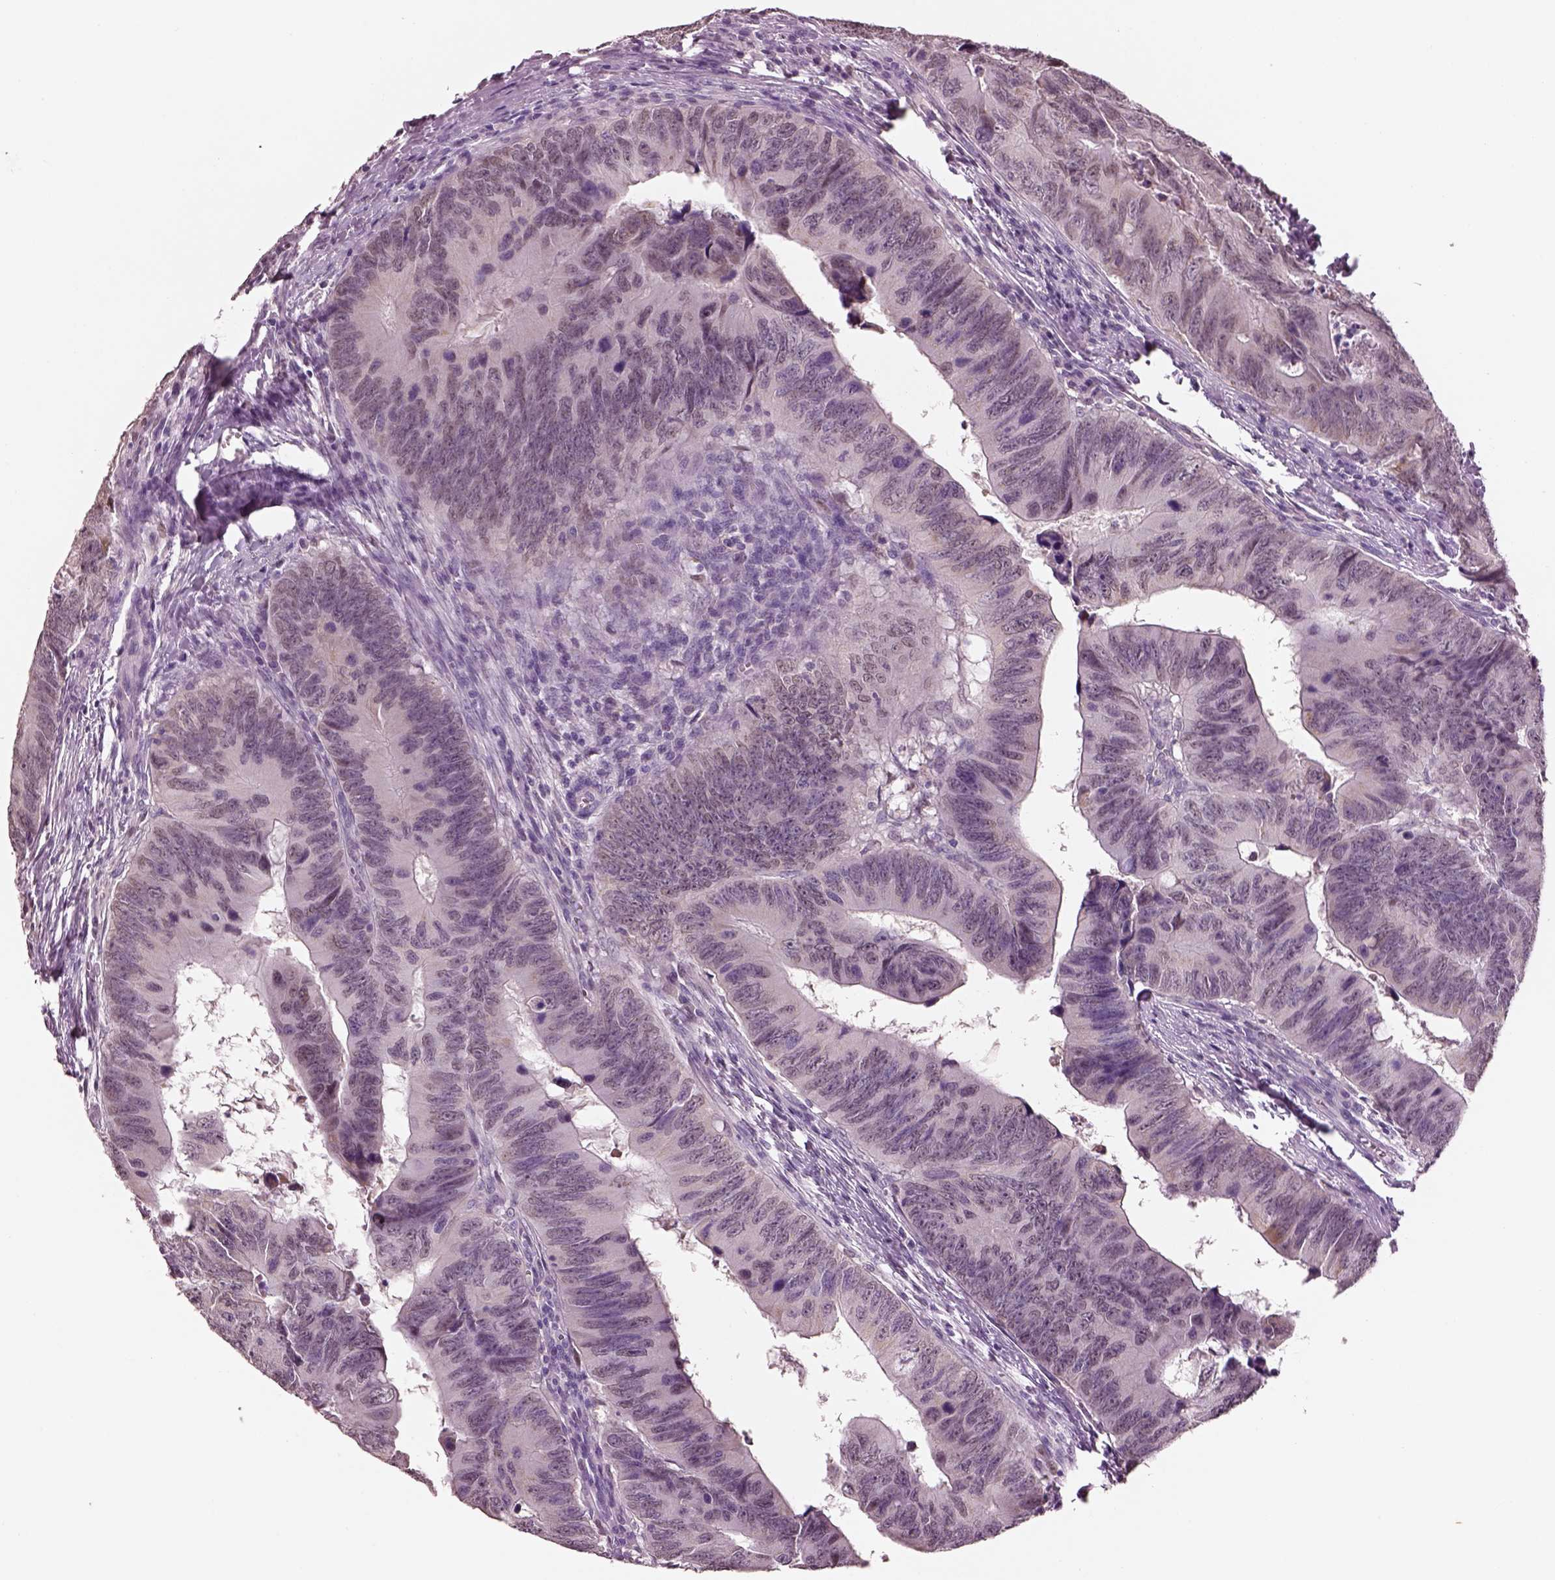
{"staining": {"intensity": "weak", "quantity": "<25%", "location": "cytoplasmic/membranous"}, "tissue": "colorectal cancer", "cell_type": "Tumor cells", "image_type": "cancer", "snomed": [{"axis": "morphology", "description": "Adenocarcinoma, NOS"}, {"axis": "topography", "description": "Colon"}], "caption": "An image of adenocarcinoma (colorectal) stained for a protein exhibits no brown staining in tumor cells.", "gene": "ELSPBP1", "patient": {"sex": "female", "age": 82}}